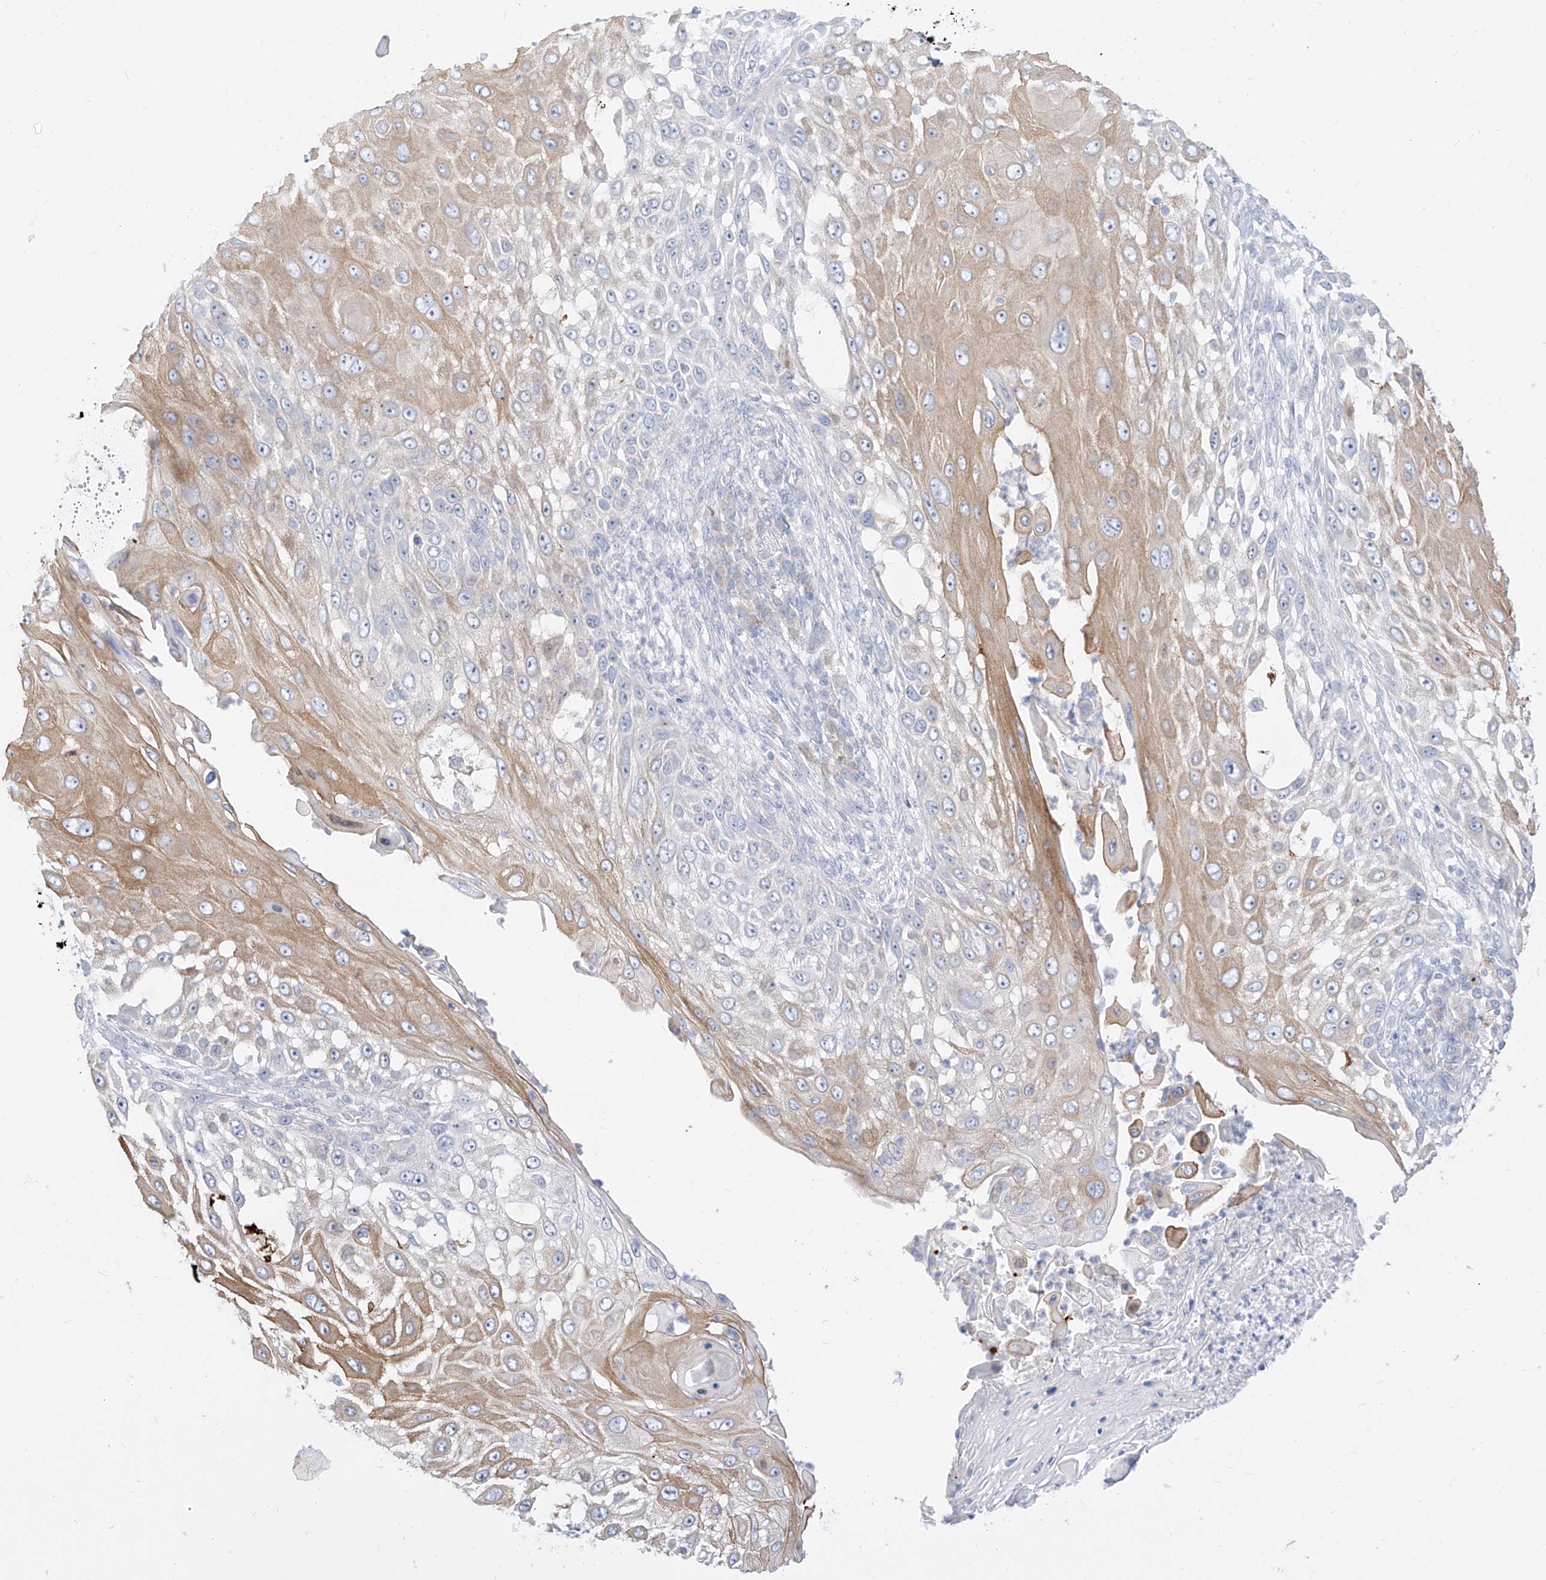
{"staining": {"intensity": "weak", "quantity": "25%-75%", "location": "cytoplasmic/membranous"}, "tissue": "skin cancer", "cell_type": "Tumor cells", "image_type": "cancer", "snomed": [{"axis": "morphology", "description": "Squamous cell carcinoma, NOS"}, {"axis": "topography", "description": "Skin"}], "caption": "Skin cancer (squamous cell carcinoma) stained with a brown dye reveals weak cytoplasmic/membranous positive expression in about 25%-75% of tumor cells.", "gene": "SYTL3", "patient": {"sex": "female", "age": 44}}